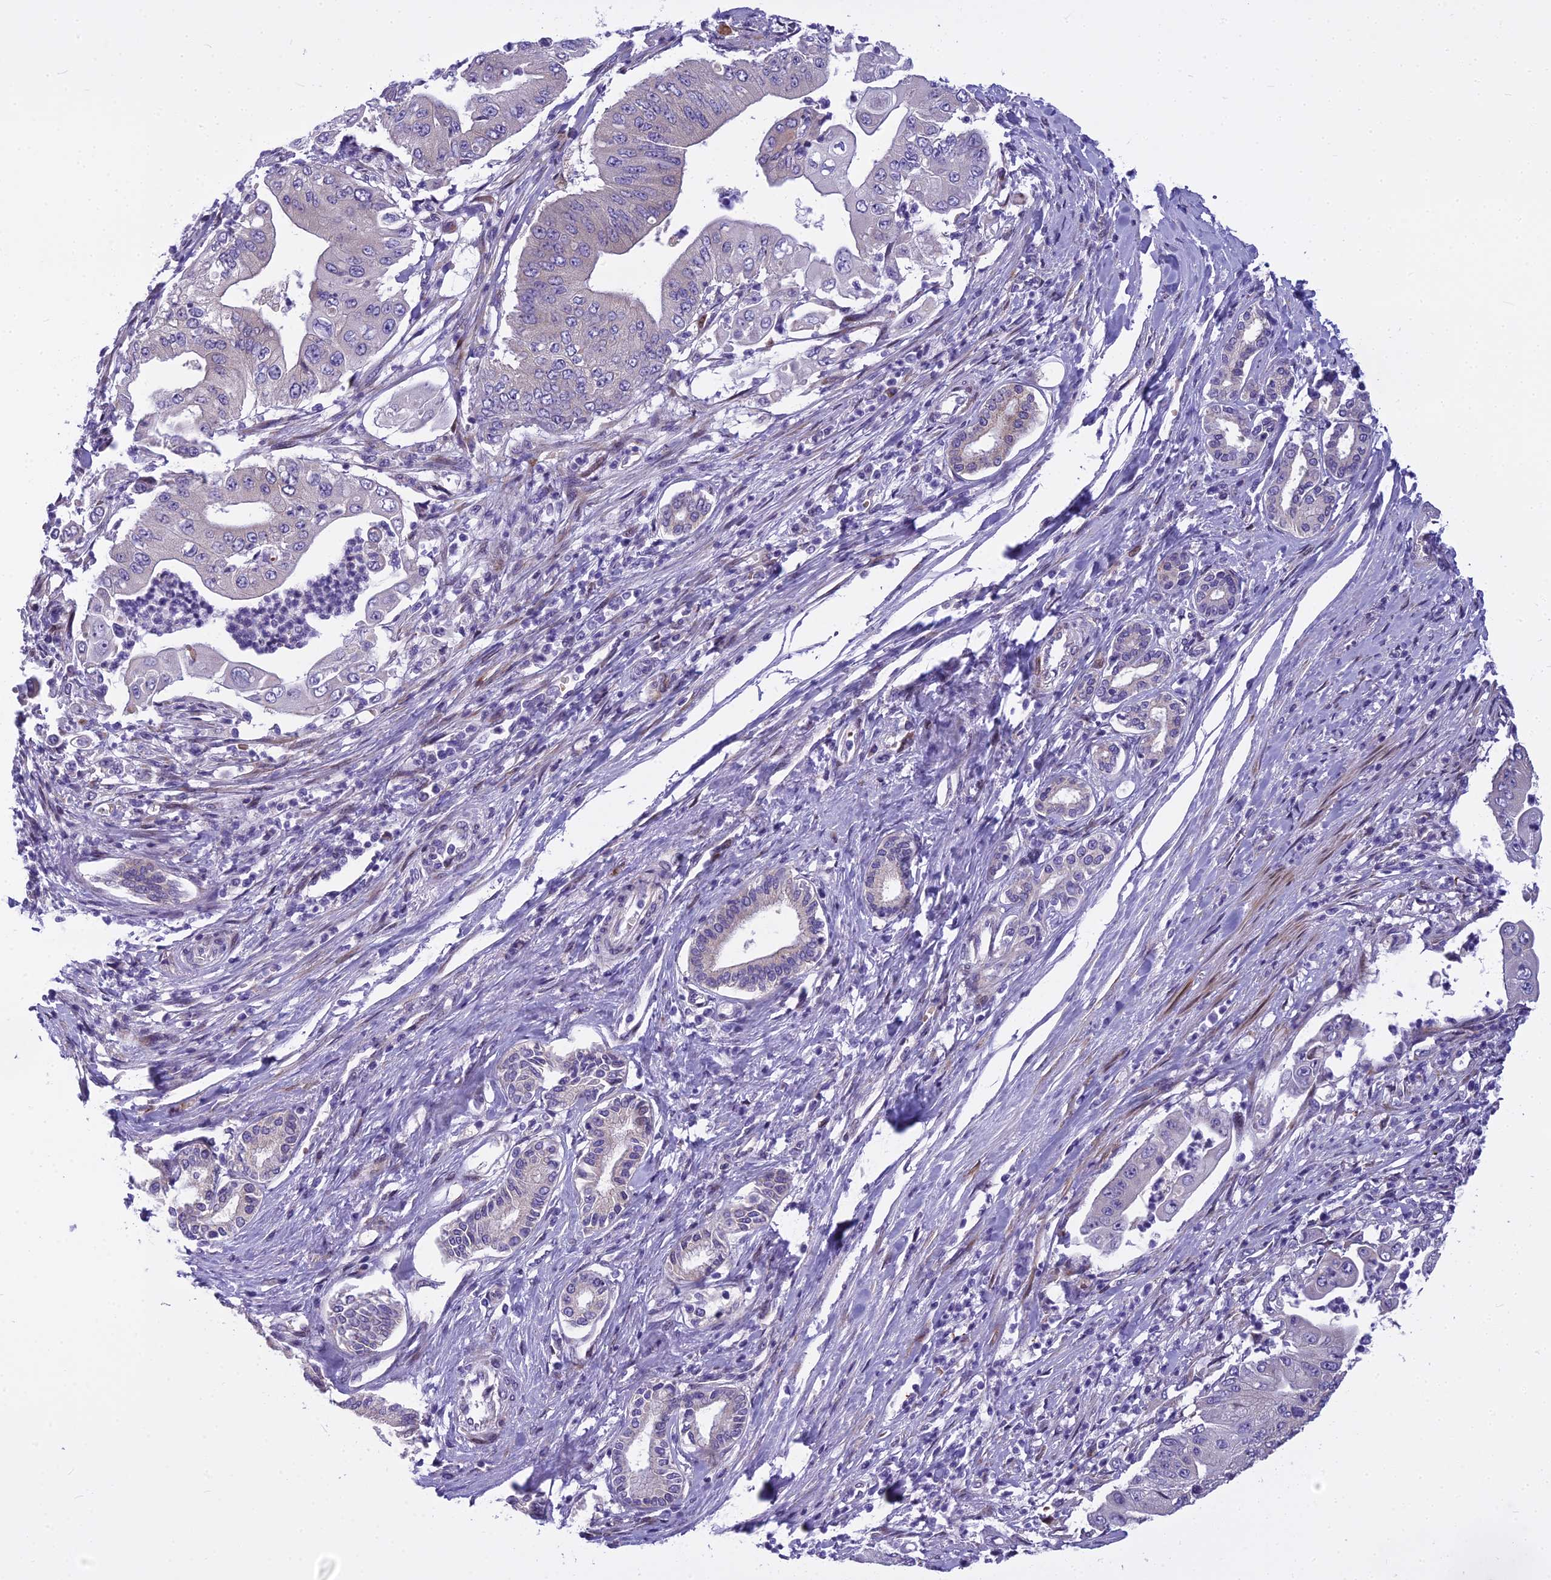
{"staining": {"intensity": "negative", "quantity": "none", "location": "none"}, "tissue": "pancreatic cancer", "cell_type": "Tumor cells", "image_type": "cancer", "snomed": [{"axis": "morphology", "description": "Adenocarcinoma, NOS"}, {"axis": "topography", "description": "Pancreas"}], "caption": "IHC histopathology image of adenocarcinoma (pancreatic) stained for a protein (brown), which shows no staining in tumor cells.", "gene": "PCDHB14", "patient": {"sex": "female", "age": 77}}